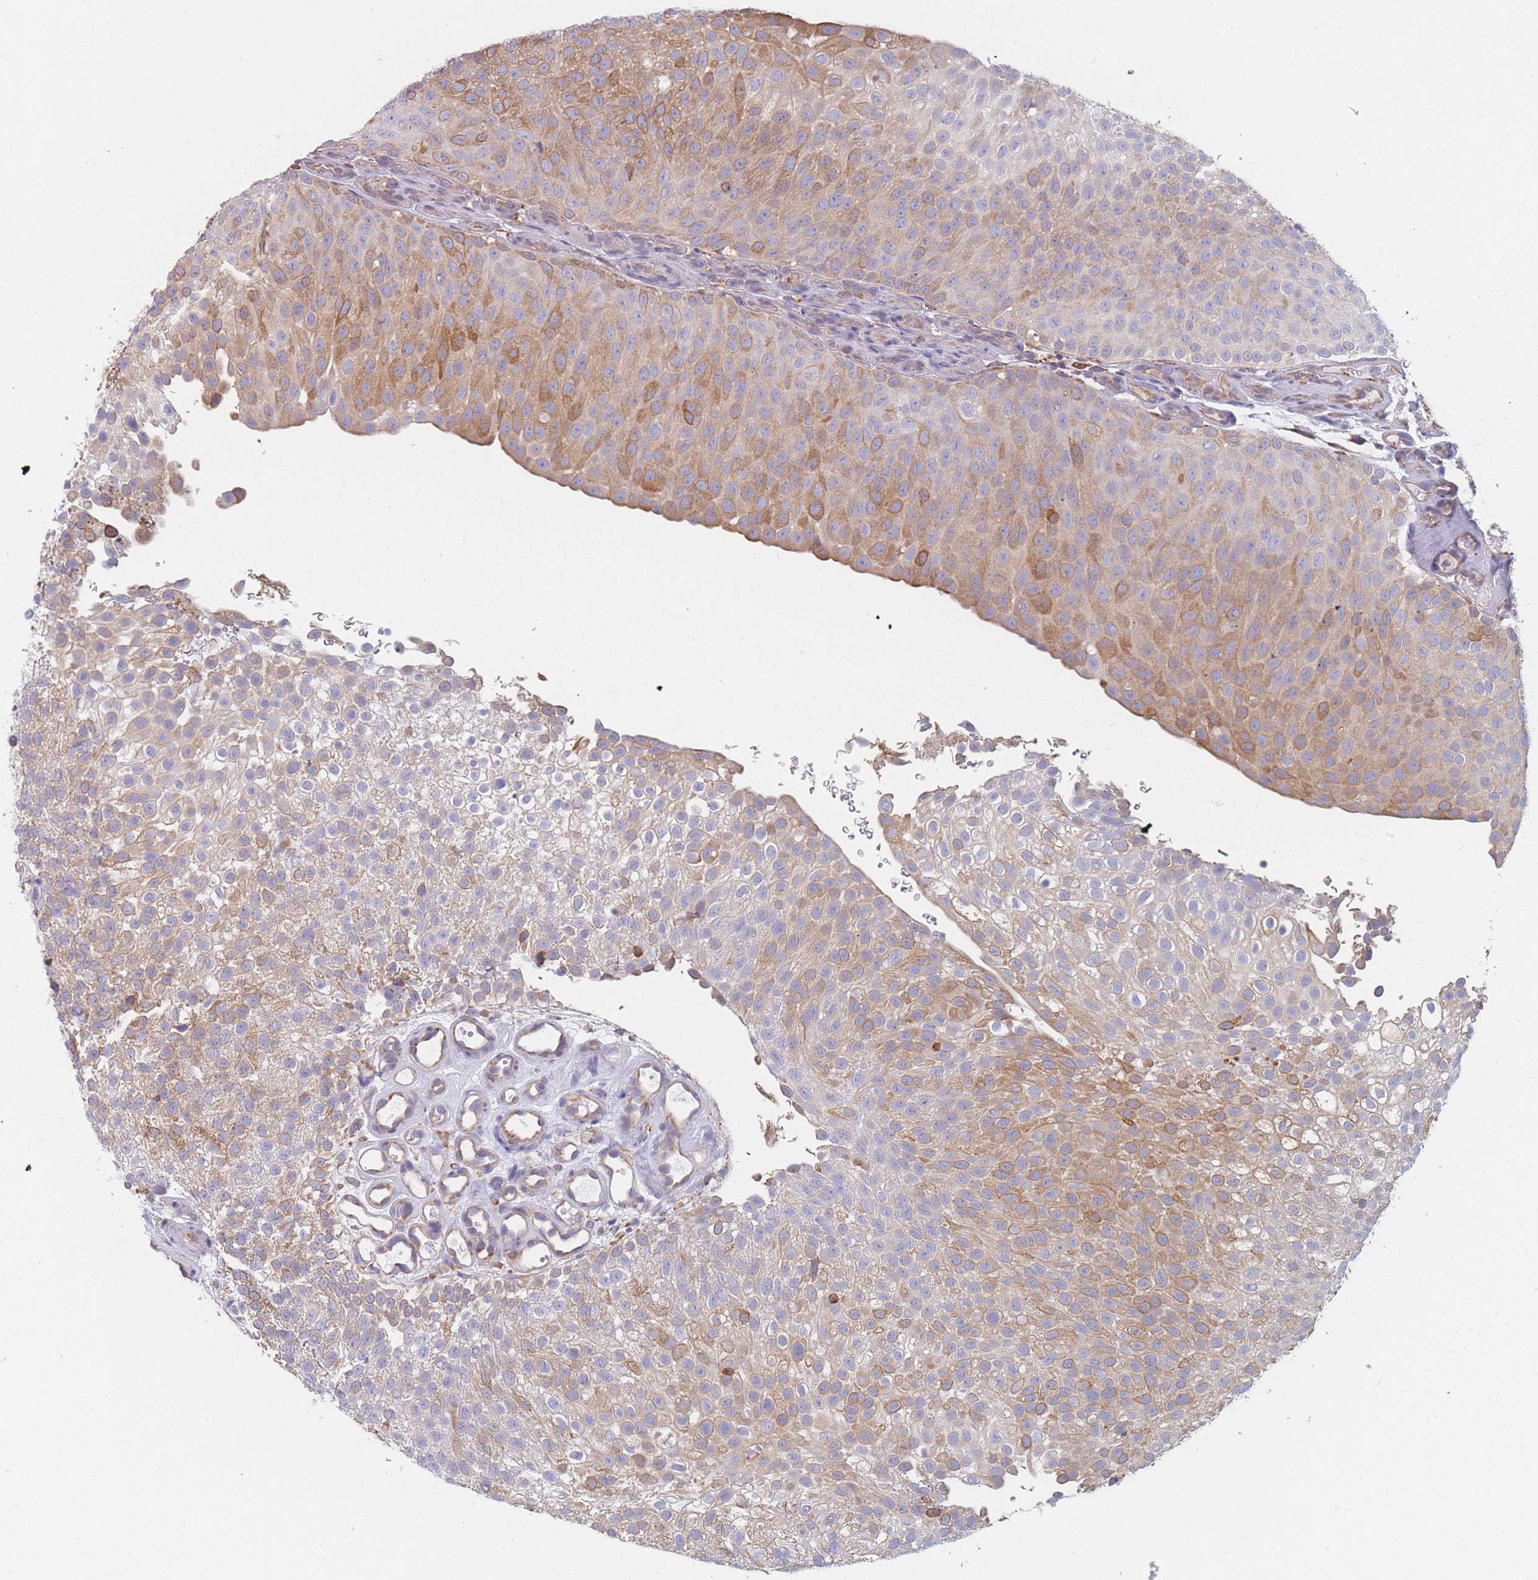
{"staining": {"intensity": "moderate", "quantity": ">75%", "location": "cytoplasmic/membranous"}, "tissue": "urothelial cancer", "cell_type": "Tumor cells", "image_type": "cancer", "snomed": [{"axis": "morphology", "description": "Urothelial carcinoma, Low grade"}, {"axis": "topography", "description": "Urinary bladder"}], "caption": "A medium amount of moderate cytoplasmic/membranous expression is seen in about >75% of tumor cells in urothelial cancer tissue.", "gene": "OR7C2", "patient": {"sex": "male", "age": 78}}